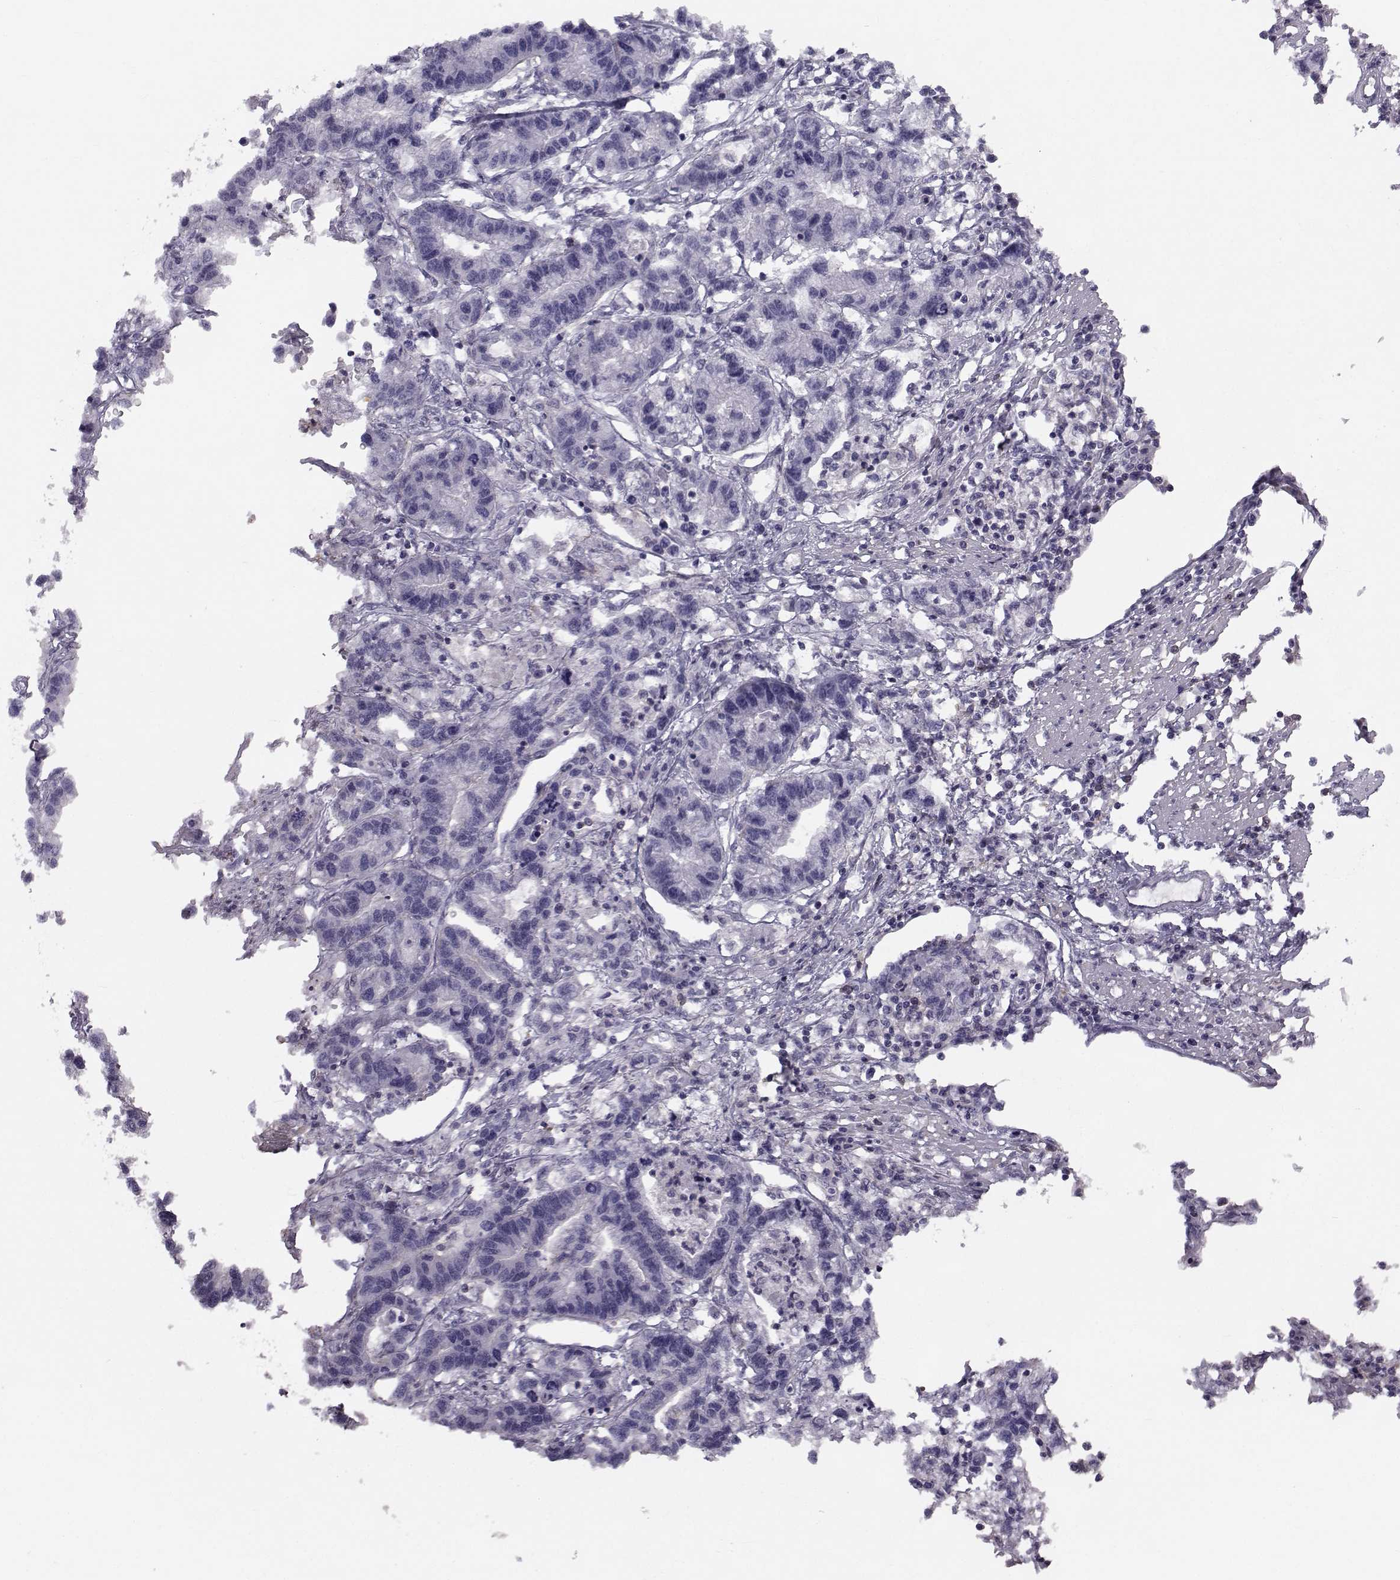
{"staining": {"intensity": "negative", "quantity": "none", "location": "none"}, "tissue": "stomach cancer", "cell_type": "Tumor cells", "image_type": "cancer", "snomed": [{"axis": "morphology", "description": "Adenocarcinoma, NOS"}, {"axis": "topography", "description": "Stomach"}], "caption": "Human stomach adenocarcinoma stained for a protein using immunohistochemistry (IHC) reveals no positivity in tumor cells.", "gene": "GARIN3", "patient": {"sex": "male", "age": 83}}